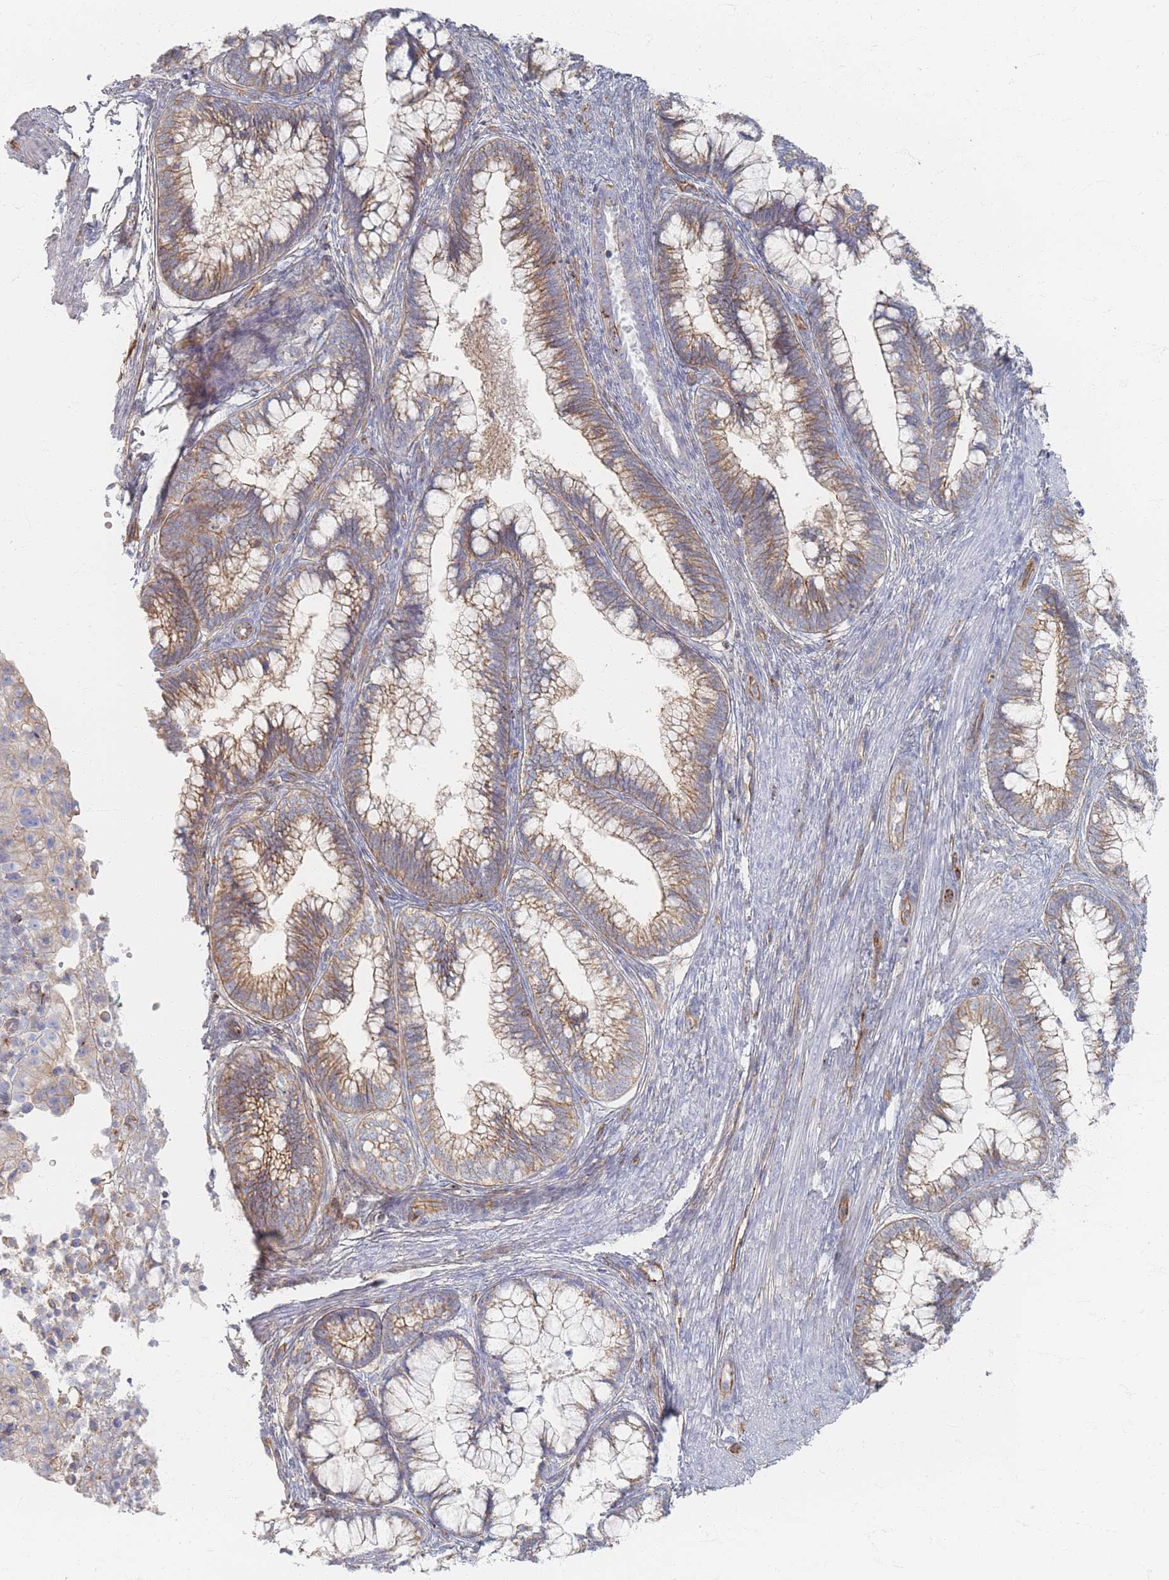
{"staining": {"intensity": "weak", "quantity": ">75%", "location": "cytoplasmic/membranous"}, "tissue": "cervical cancer", "cell_type": "Tumor cells", "image_type": "cancer", "snomed": [{"axis": "morphology", "description": "Adenocarcinoma, NOS"}, {"axis": "topography", "description": "Cervix"}], "caption": "There is low levels of weak cytoplasmic/membranous expression in tumor cells of cervical adenocarcinoma, as demonstrated by immunohistochemical staining (brown color).", "gene": "GNB1", "patient": {"sex": "female", "age": 44}}